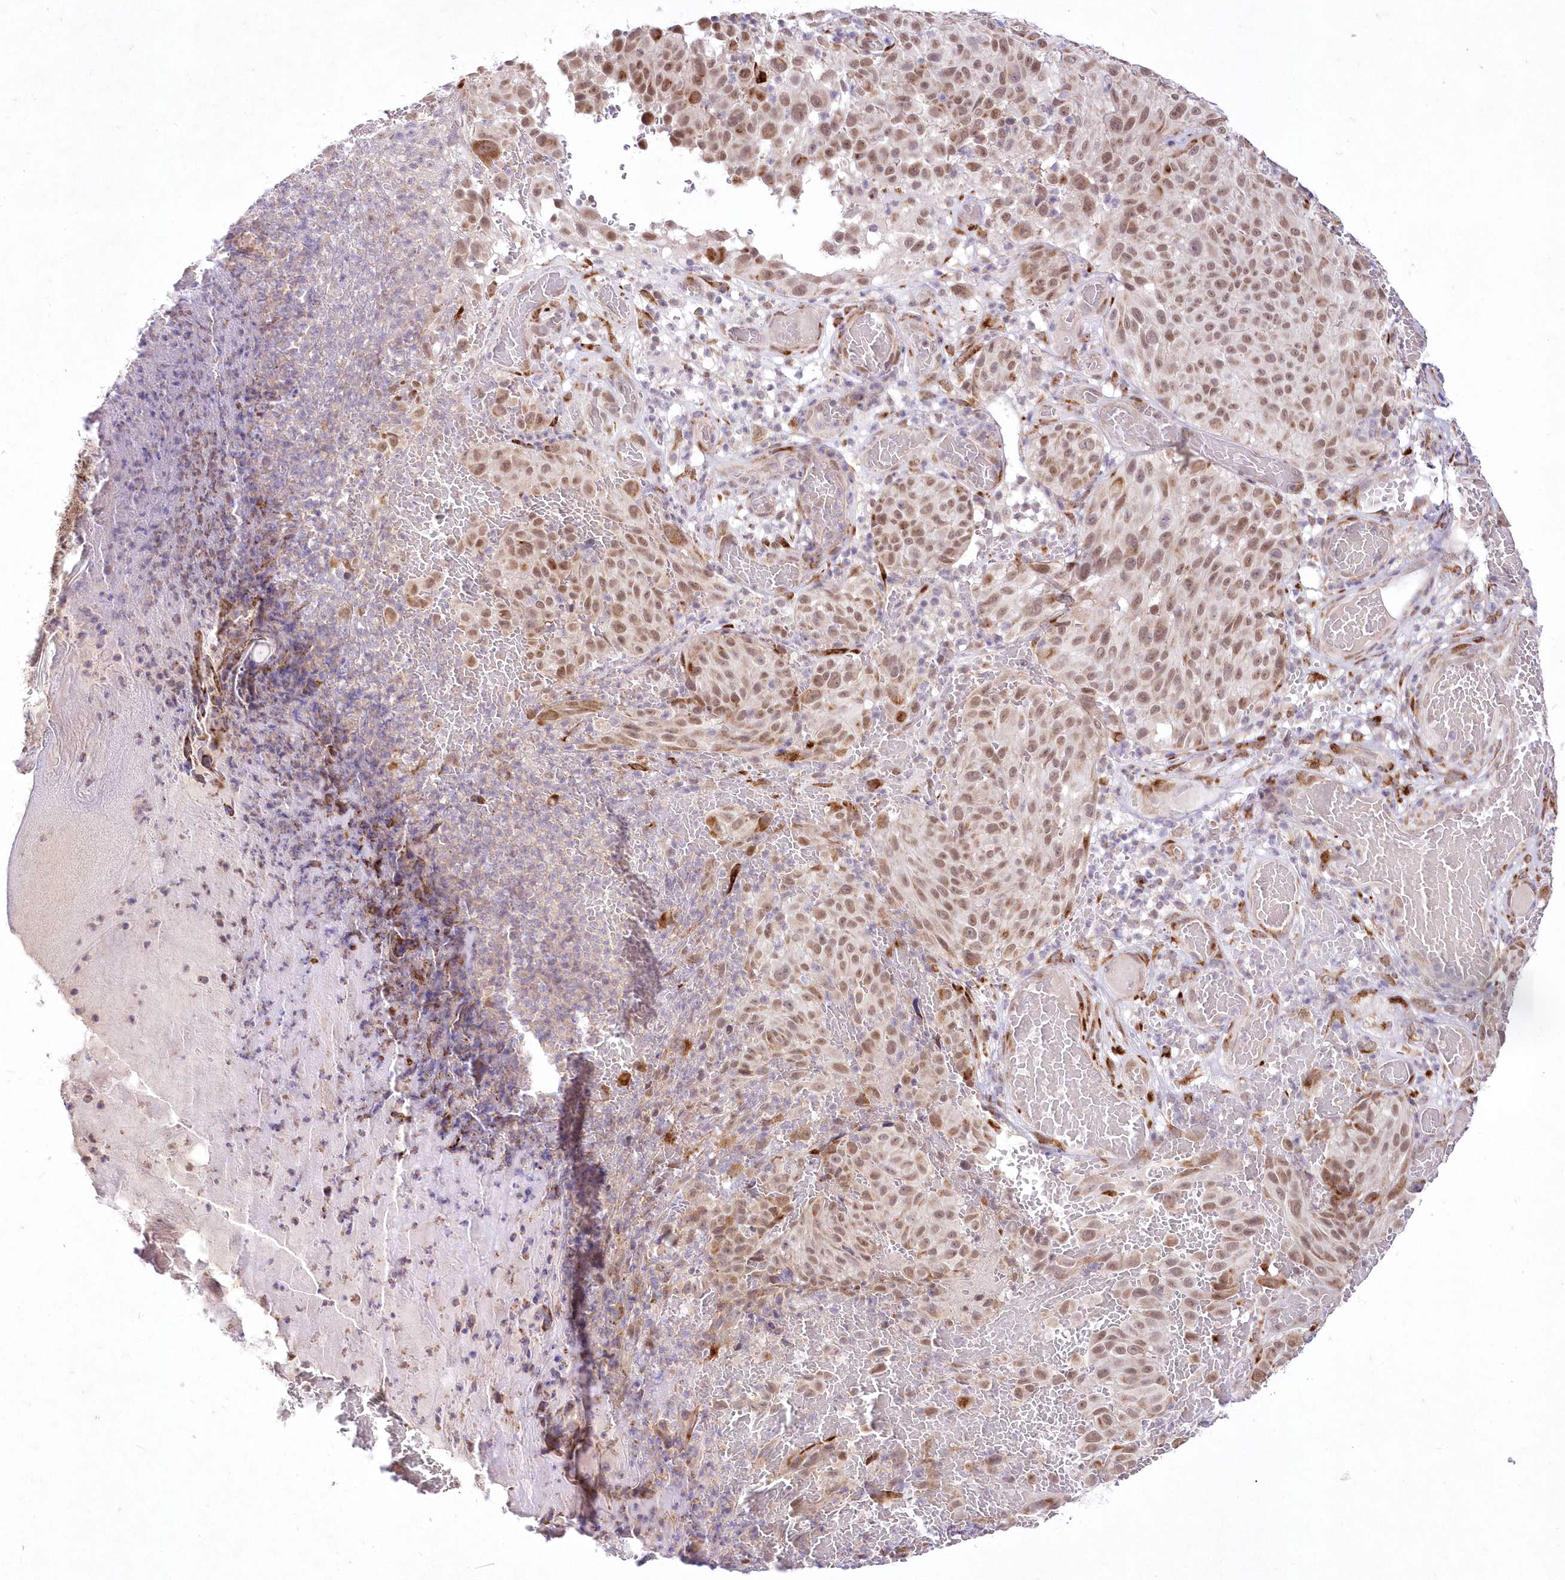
{"staining": {"intensity": "moderate", "quantity": ">75%", "location": "nuclear"}, "tissue": "melanoma", "cell_type": "Tumor cells", "image_type": "cancer", "snomed": [{"axis": "morphology", "description": "Malignant melanoma, NOS"}, {"axis": "topography", "description": "Skin"}], "caption": "Protein analysis of melanoma tissue demonstrates moderate nuclear expression in approximately >75% of tumor cells.", "gene": "LDB1", "patient": {"sex": "male", "age": 83}}